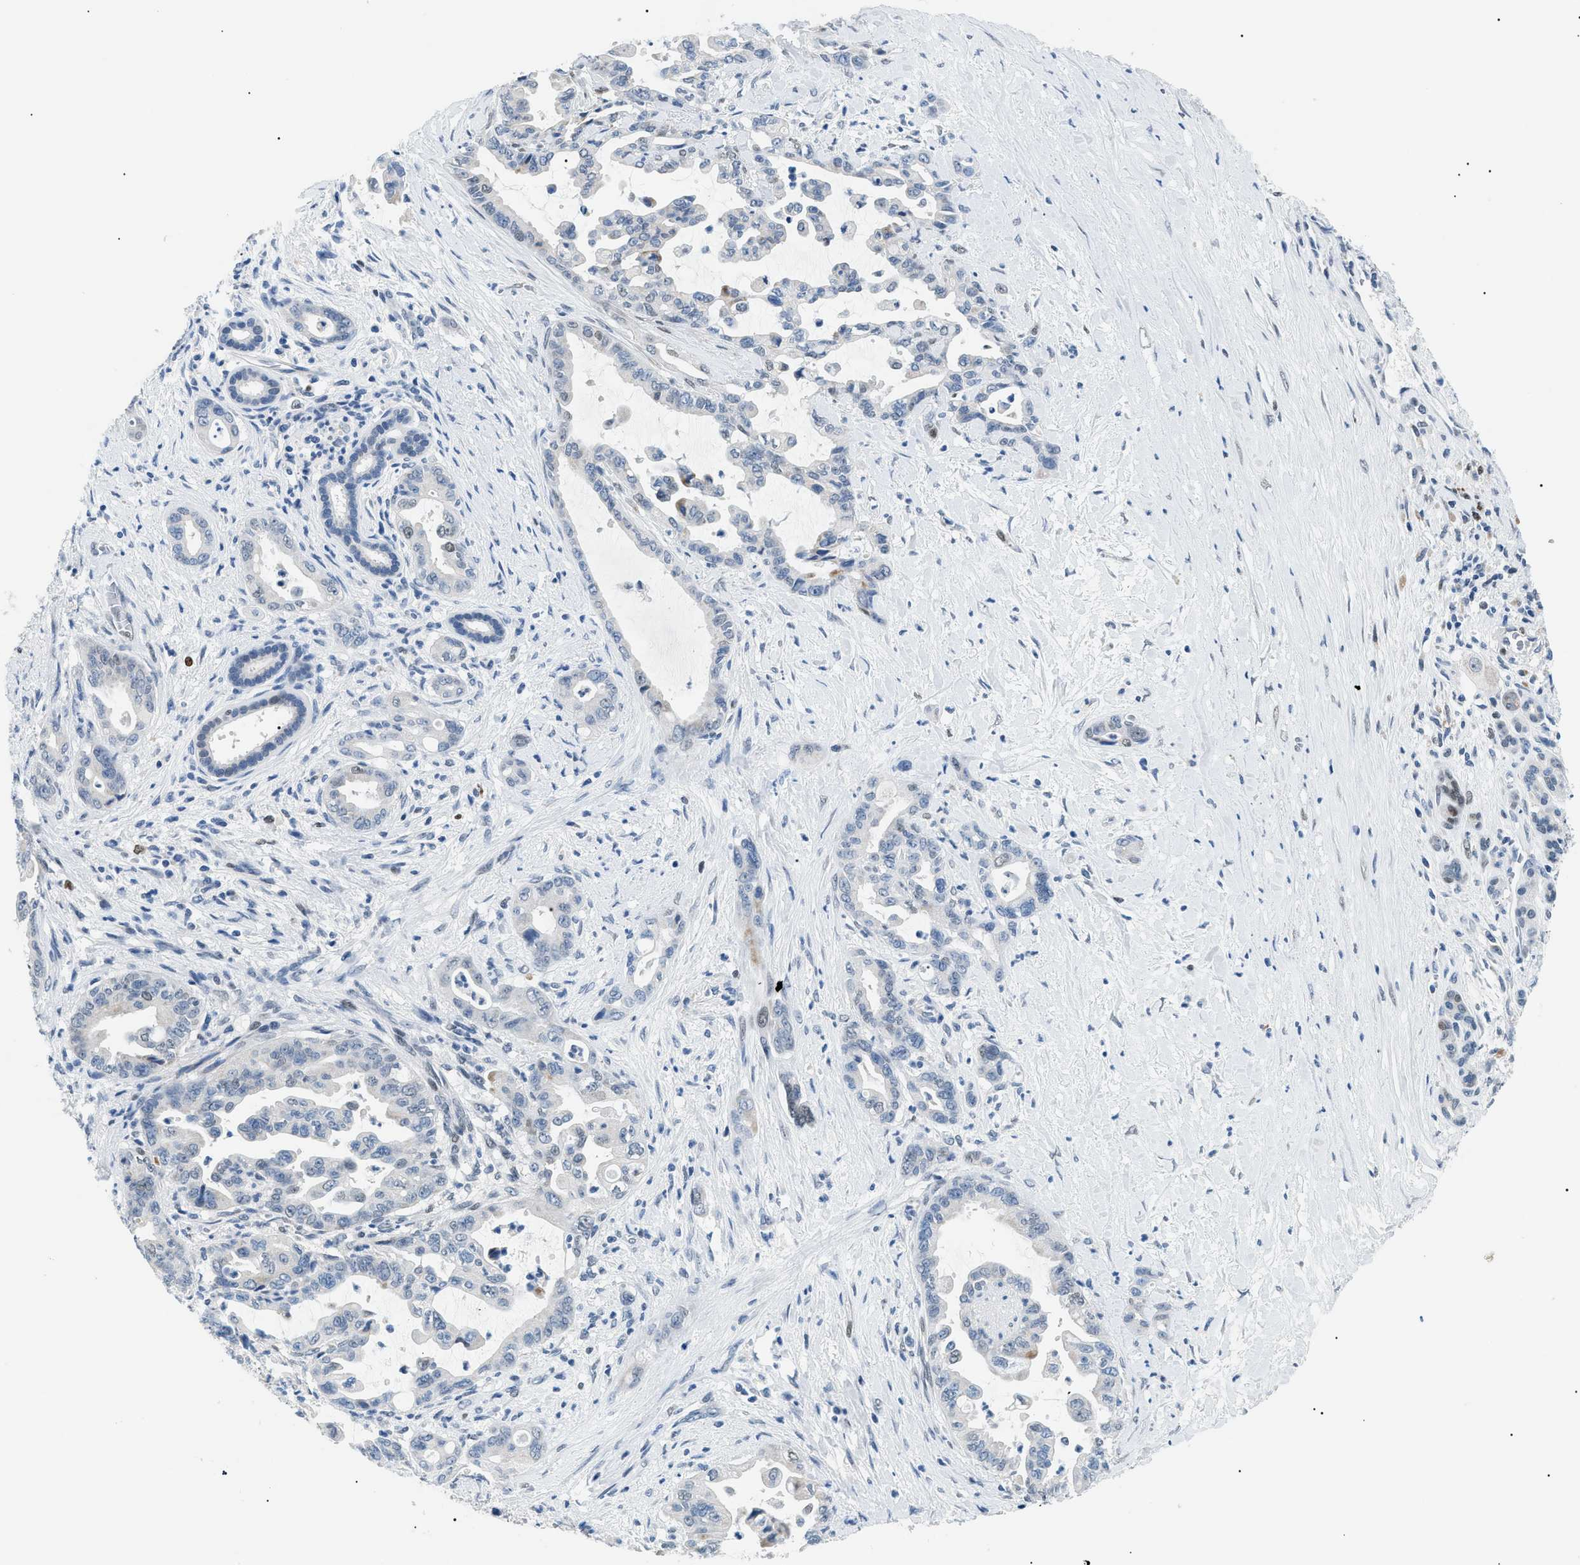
{"staining": {"intensity": "weak", "quantity": "<25%", "location": "nuclear"}, "tissue": "pancreatic cancer", "cell_type": "Tumor cells", "image_type": "cancer", "snomed": [{"axis": "morphology", "description": "Adenocarcinoma, NOS"}, {"axis": "topography", "description": "Pancreas"}], "caption": "Pancreatic cancer (adenocarcinoma) stained for a protein using IHC displays no expression tumor cells.", "gene": "SMARCC1", "patient": {"sex": "male", "age": 70}}